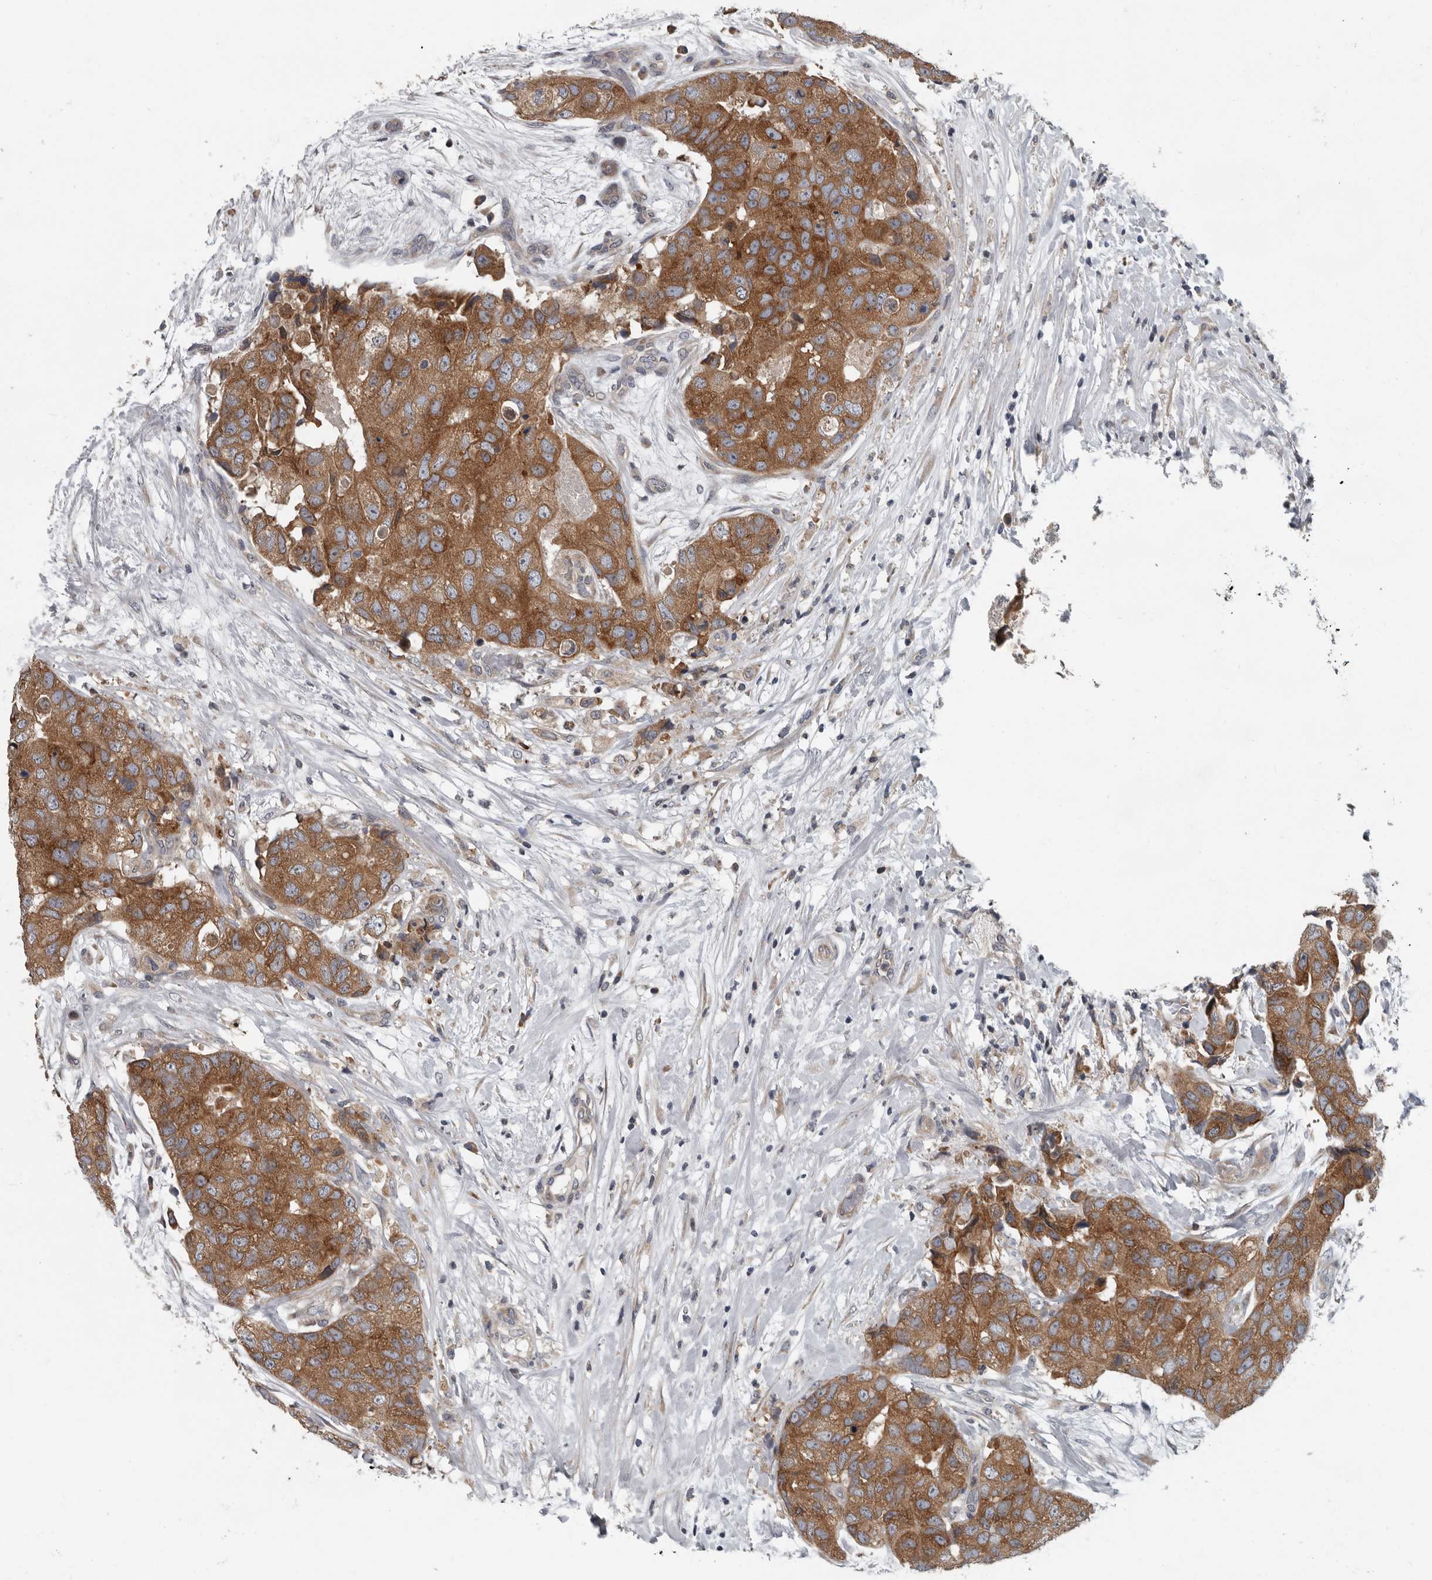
{"staining": {"intensity": "strong", "quantity": ">75%", "location": "cytoplasmic/membranous"}, "tissue": "breast cancer", "cell_type": "Tumor cells", "image_type": "cancer", "snomed": [{"axis": "morphology", "description": "Duct carcinoma"}, {"axis": "topography", "description": "Breast"}], "caption": "A high-resolution histopathology image shows immunohistochemistry (IHC) staining of breast cancer, which demonstrates strong cytoplasmic/membranous positivity in approximately >75% of tumor cells.", "gene": "TMEM199", "patient": {"sex": "female", "age": 62}}